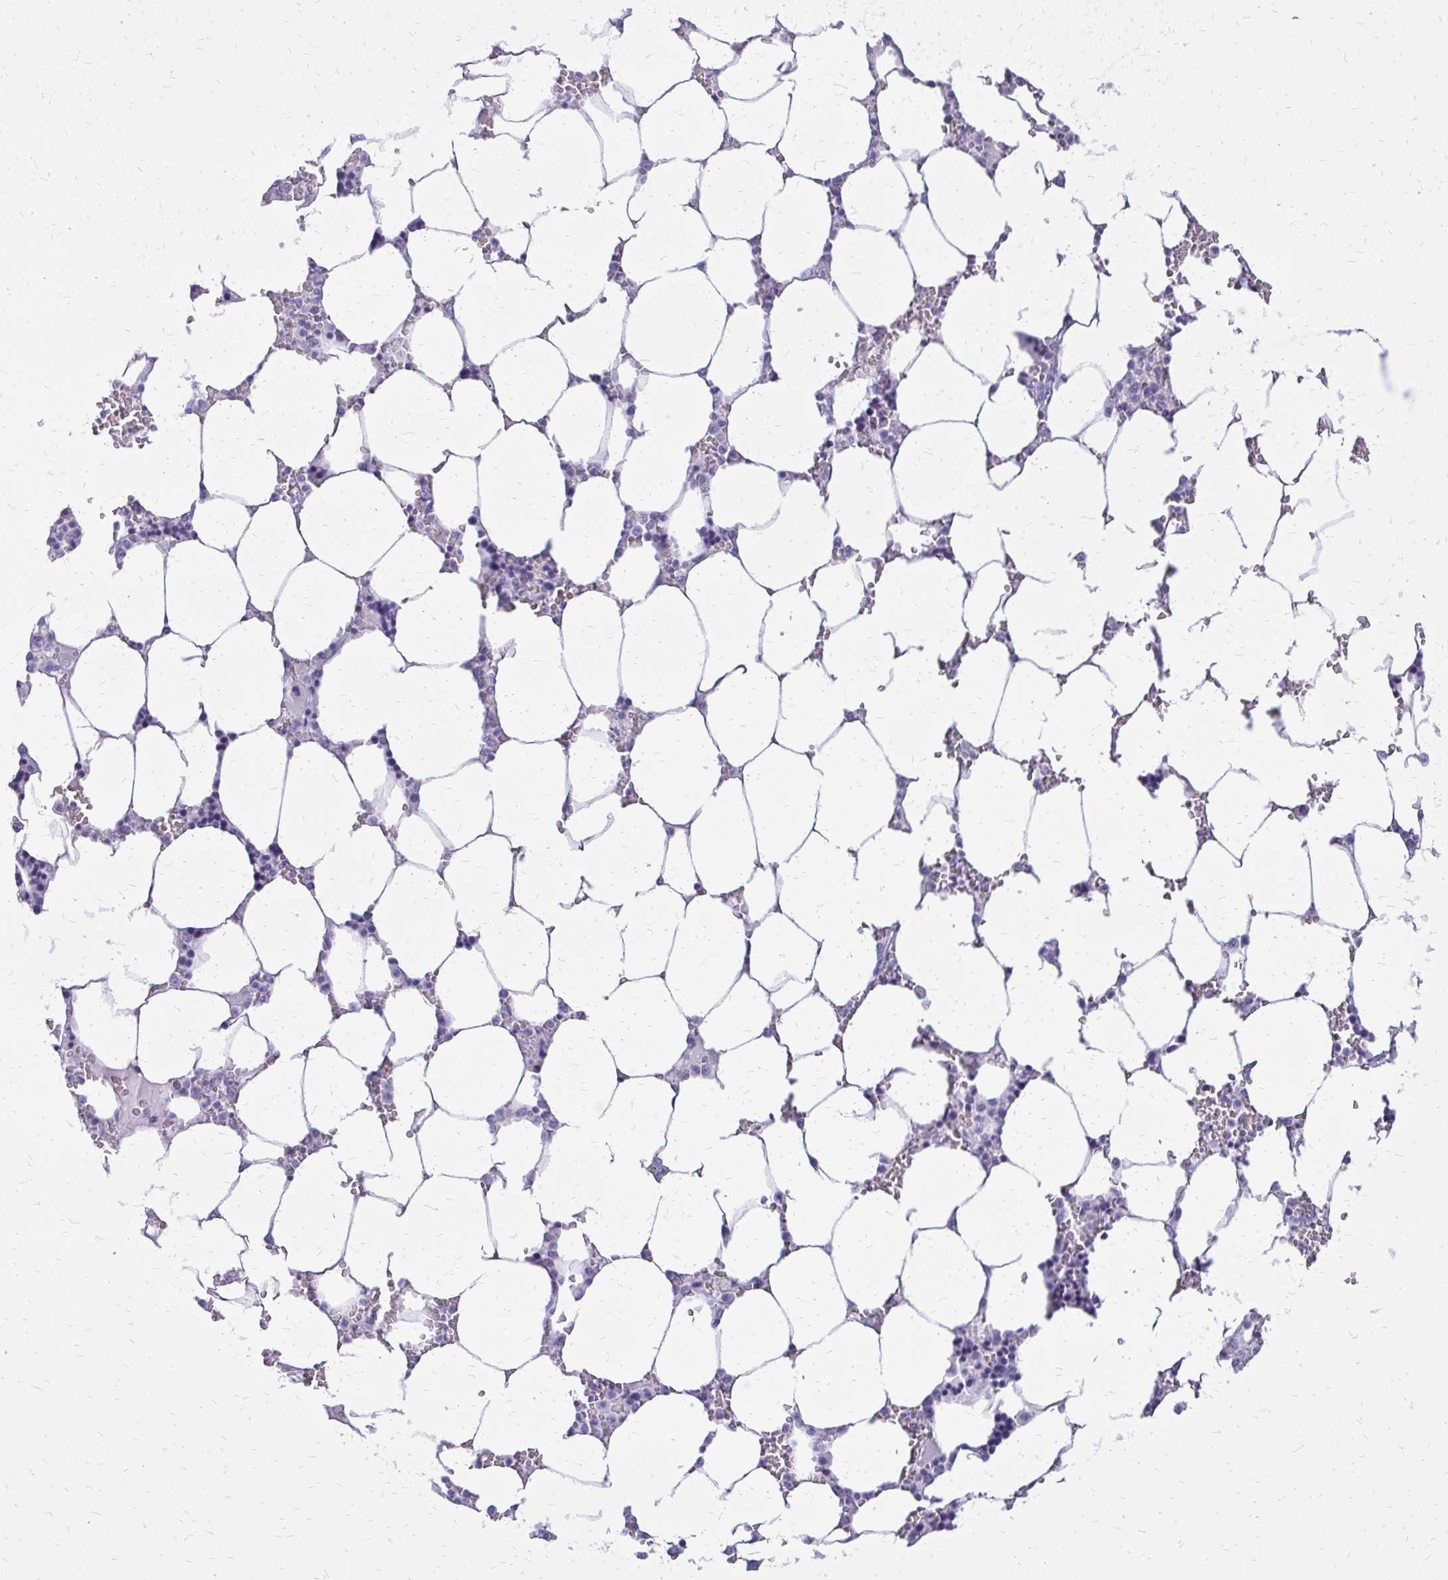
{"staining": {"intensity": "negative", "quantity": "none", "location": "none"}, "tissue": "bone marrow", "cell_type": "Hematopoietic cells", "image_type": "normal", "snomed": [{"axis": "morphology", "description": "Normal tissue, NOS"}, {"axis": "topography", "description": "Bone marrow"}], "caption": "Micrograph shows no protein staining in hematopoietic cells of unremarkable bone marrow. Nuclei are stained in blue.", "gene": "SLC32A1", "patient": {"sex": "male", "age": 64}}